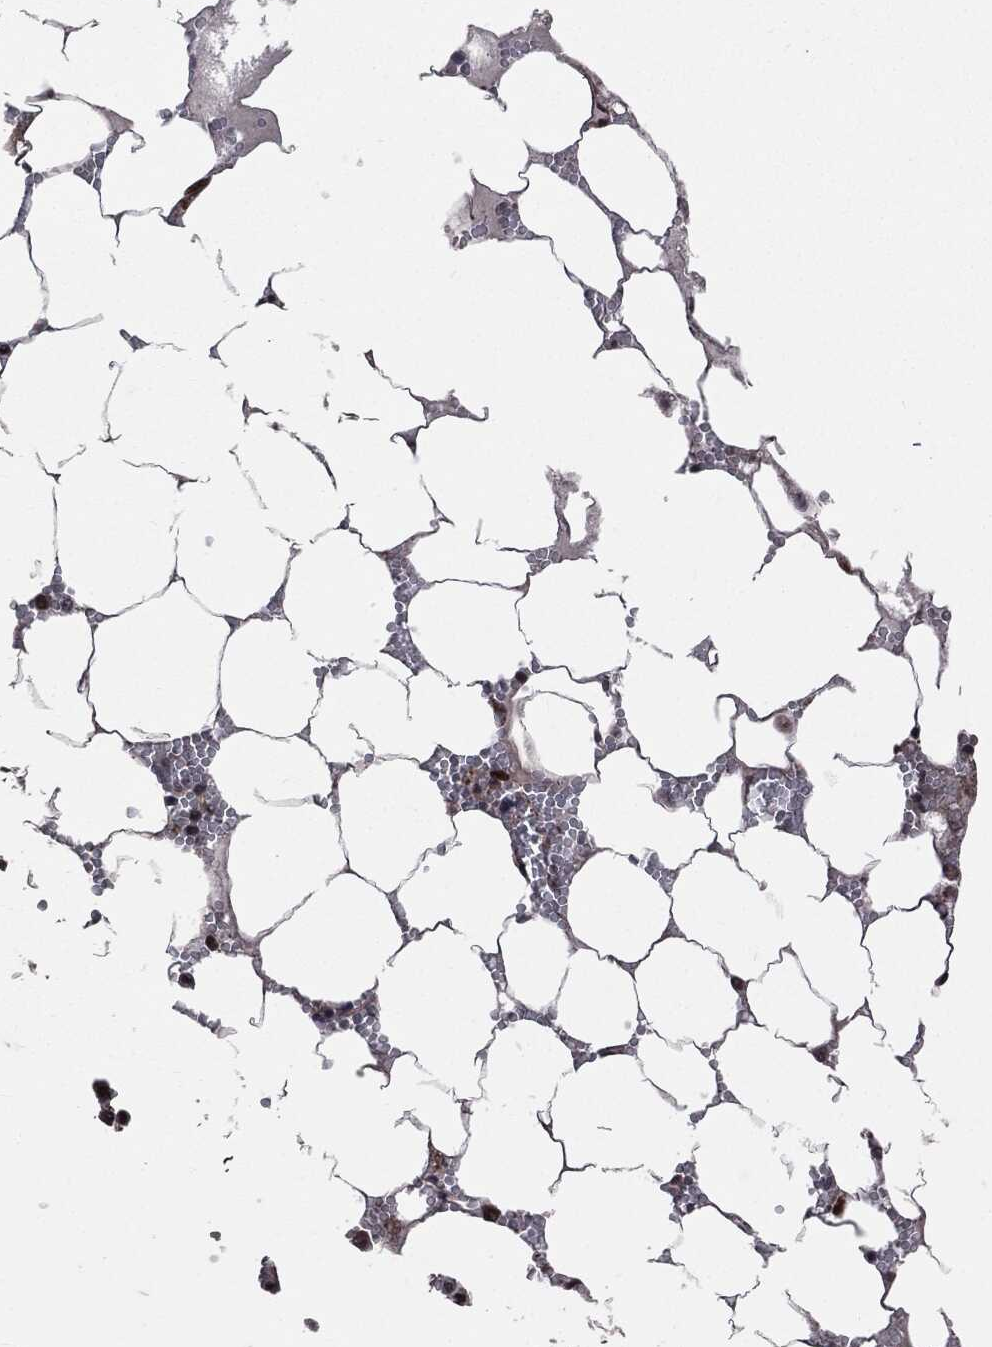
{"staining": {"intensity": "strong", "quantity": ">75%", "location": "nuclear"}, "tissue": "bone marrow", "cell_type": "Hematopoietic cells", "image_type": "normal", "snomed": [{"axis": "morphology", "description": "Normal tissue, NOS"}, {"axis": "topography", "description": "Bone marrow"}], "caption": "Immunohistochemistry of unremarkable bone marrow displays high levels of strong nuclear expression in approximately >75% of hematopoietic cells. The staining was performed using DAB, with brown indicating positive protein expression. Nuclei are stained blue with hematoxylin.", "gene": "SMAD4", "patient": {"sex": "female", "age": 64}}